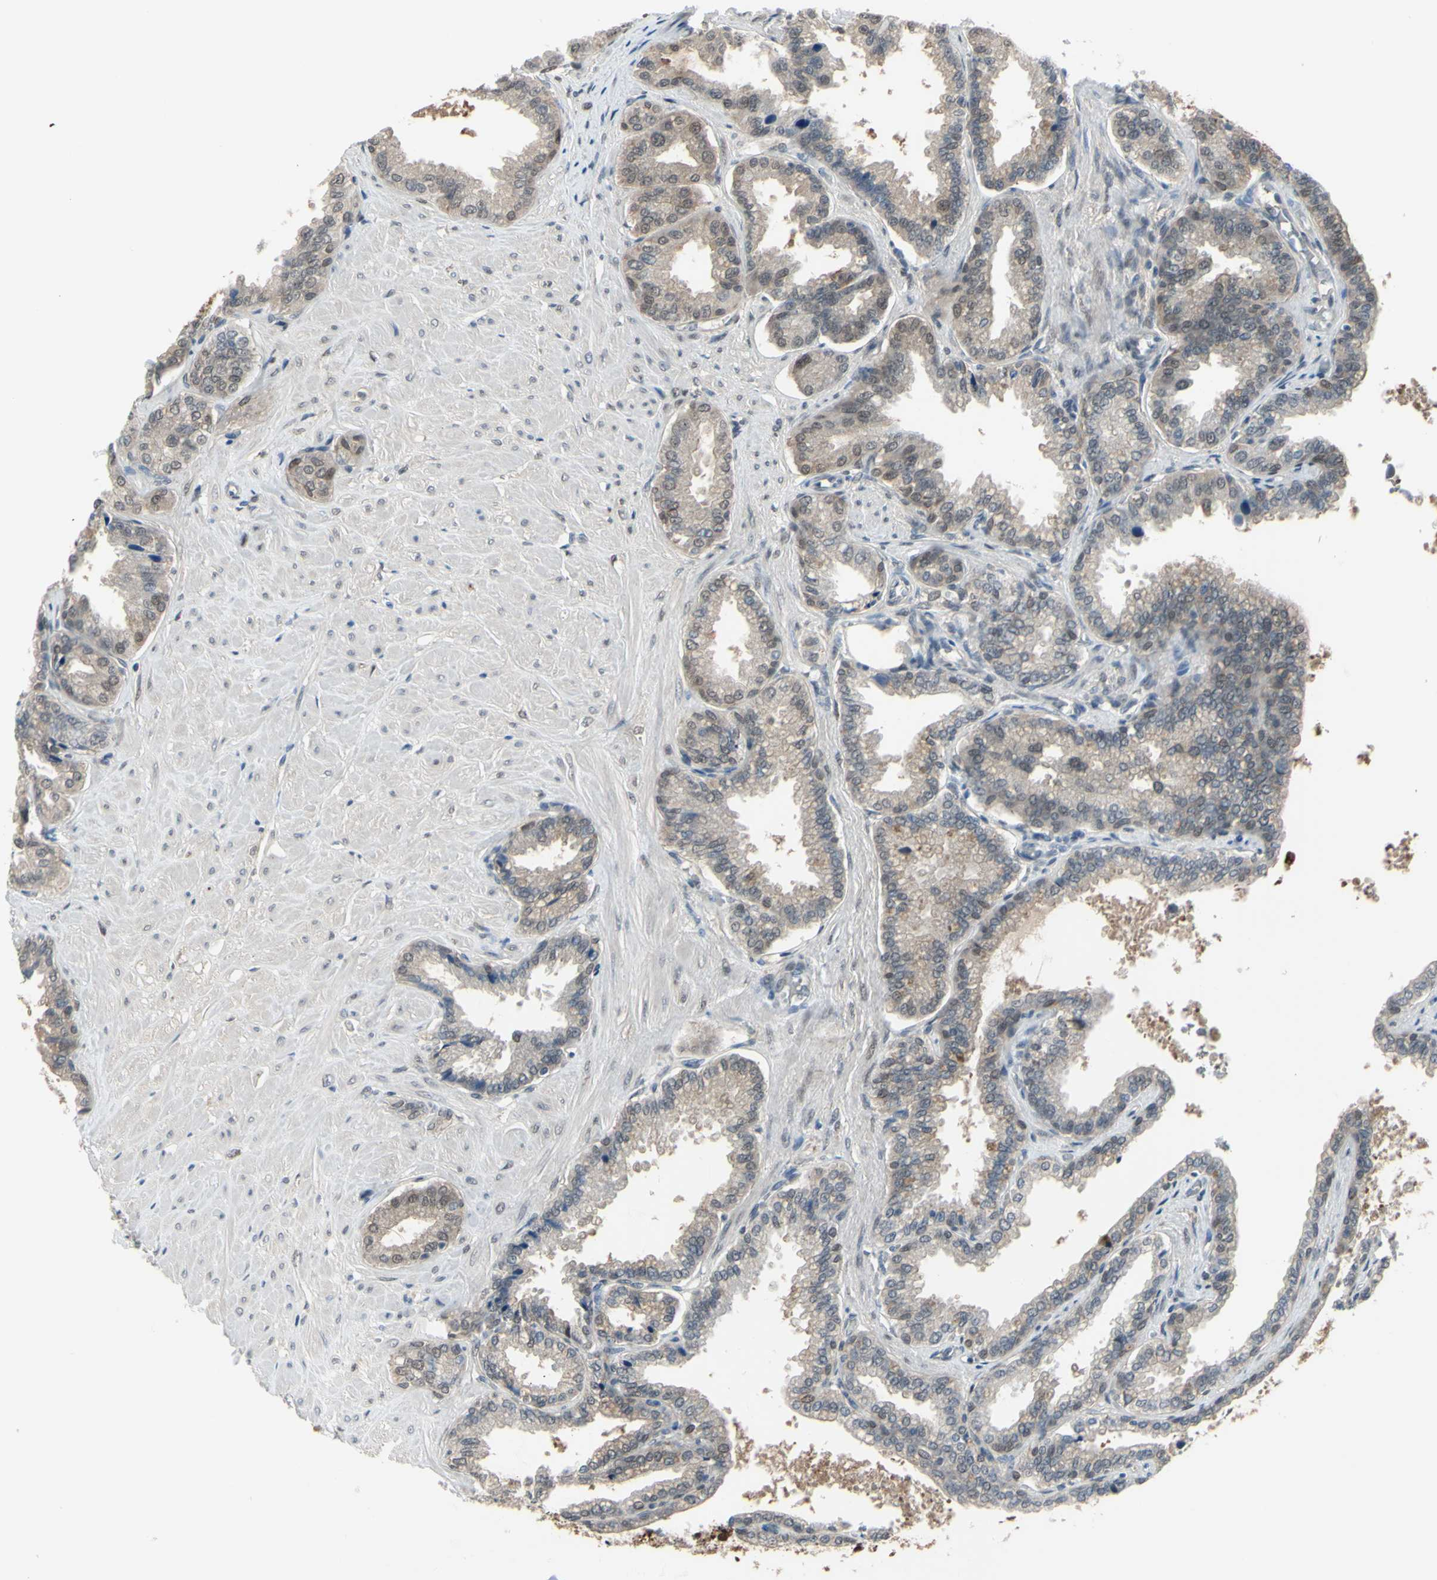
{"staining": {"intensity": "weak", "quantity": ">75%", "location": "cytoplasmic/membranous"}, "tissue": "seminal vesicle", "cell_type": "Glandular cells", "image_type": "normal", "snomed": [{"axis": "morphology", "description": "Normal tissue, NOS"}, {"axis": "topography", "description": "Seminal veicle"}], "caption": "Immunohistochemical staining of unremarkable human seminal vesicle demonstrates >75% levels of weak cytoplasmic/membranous protein positivity in about >75% of glandular cells. The protein is stained brown, and the nuclei are stained in blue (DAB IHC with brightfield microscopy, high magnification).", "gene": "HSPA4", "patient": {"sex": "male", "age": 46}}